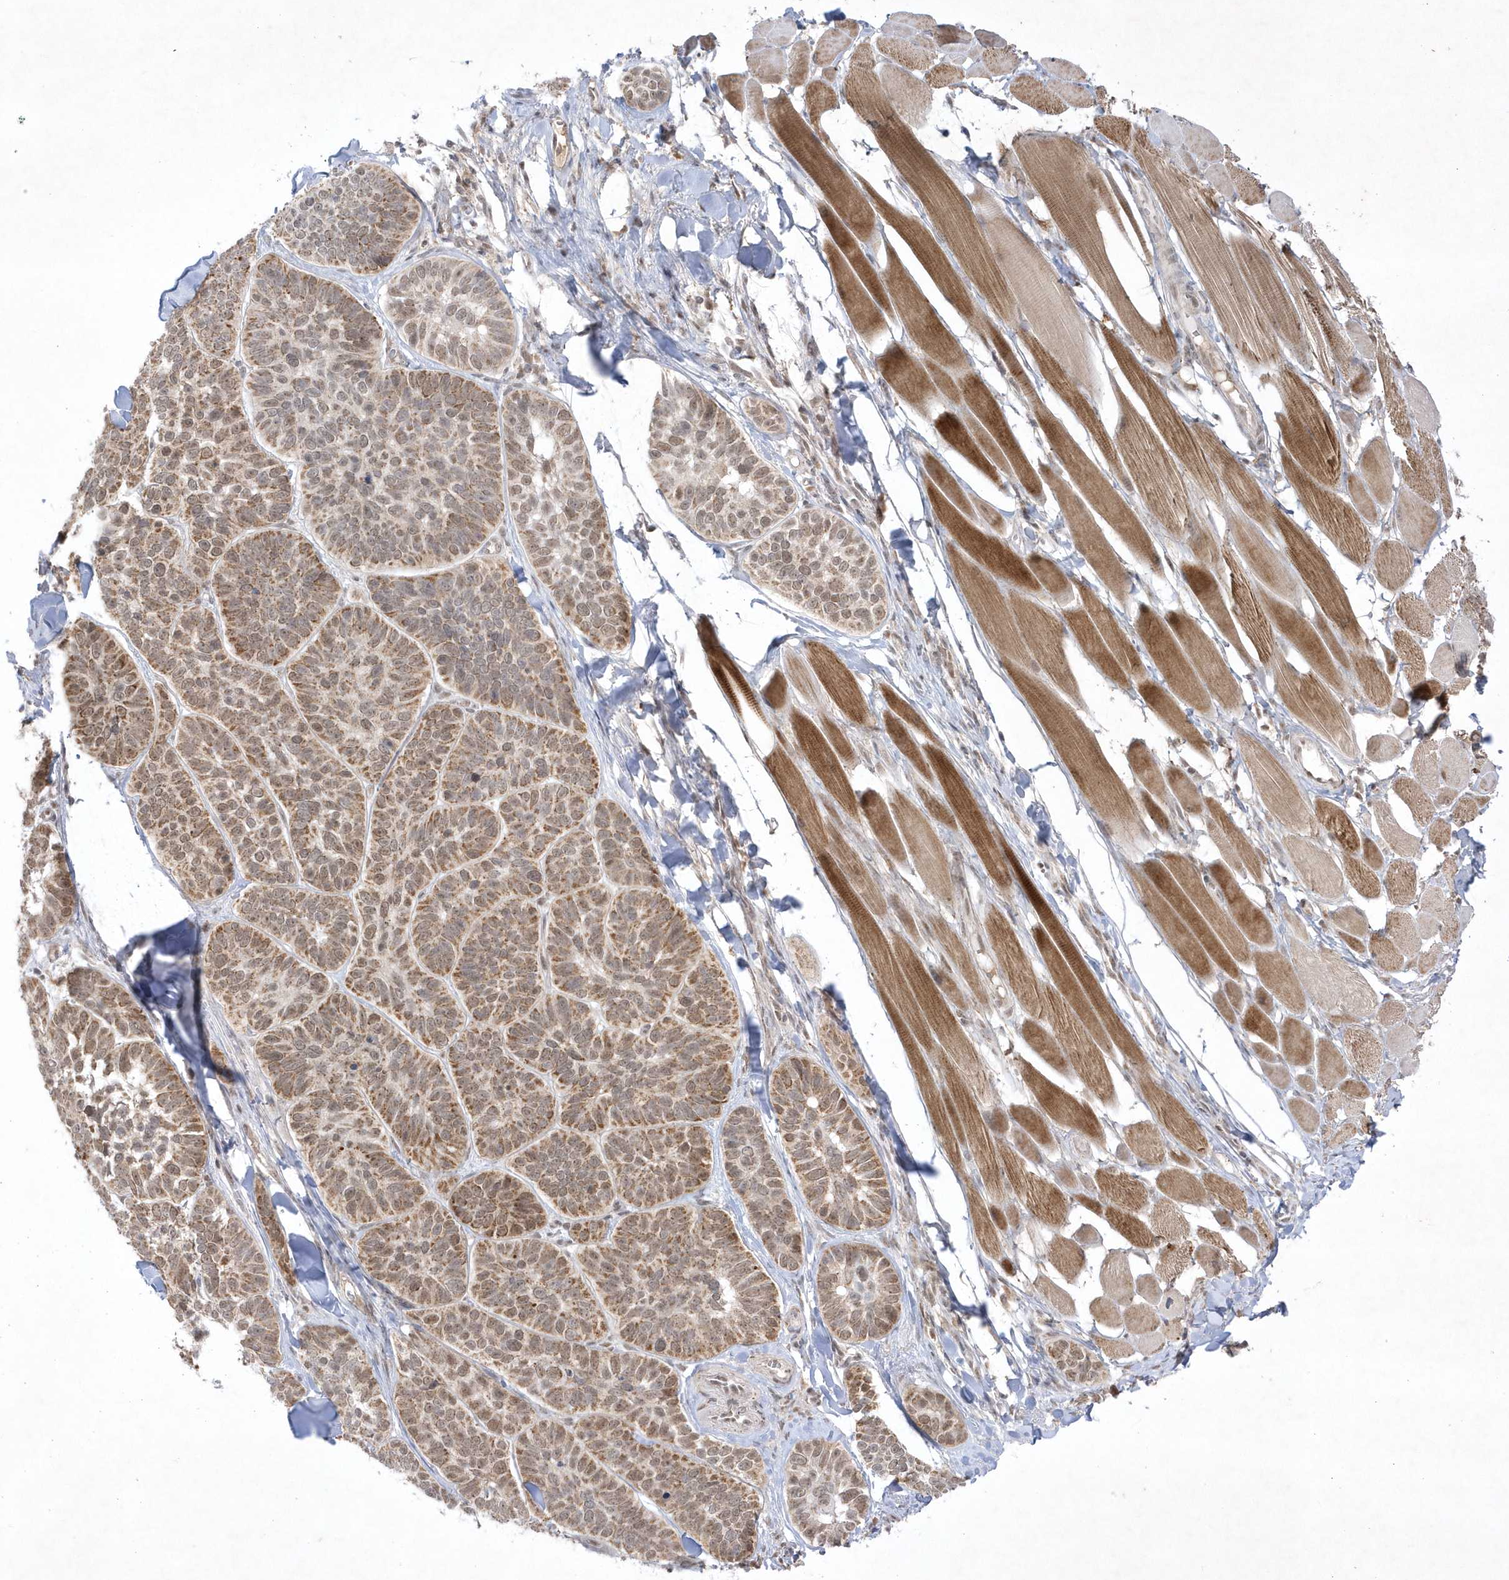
{"staining": {"intensity": "moderate", "quantity": ">75%", "location": "cytoplasmic/membranous"}, "tissue": "skin cancer", "cell_type": "Tumor cells", "image_type": "cancer", "snomed": [{"axis": "morphology", "description": "Basal cell carcinoma"}, {"axis": "topography", "description": "Skin"}], "caption": "Immunohistochemical staining of human basal cell carcinoma (skin) reveals moderate cytoplasmic/membranous protein expression in approximately >75% of tumor cells. (Brightfield microscopy of DAB IHC at high magnification).", "gene": "CPSF3", "patient": {"sex": "male", "age": 62}}